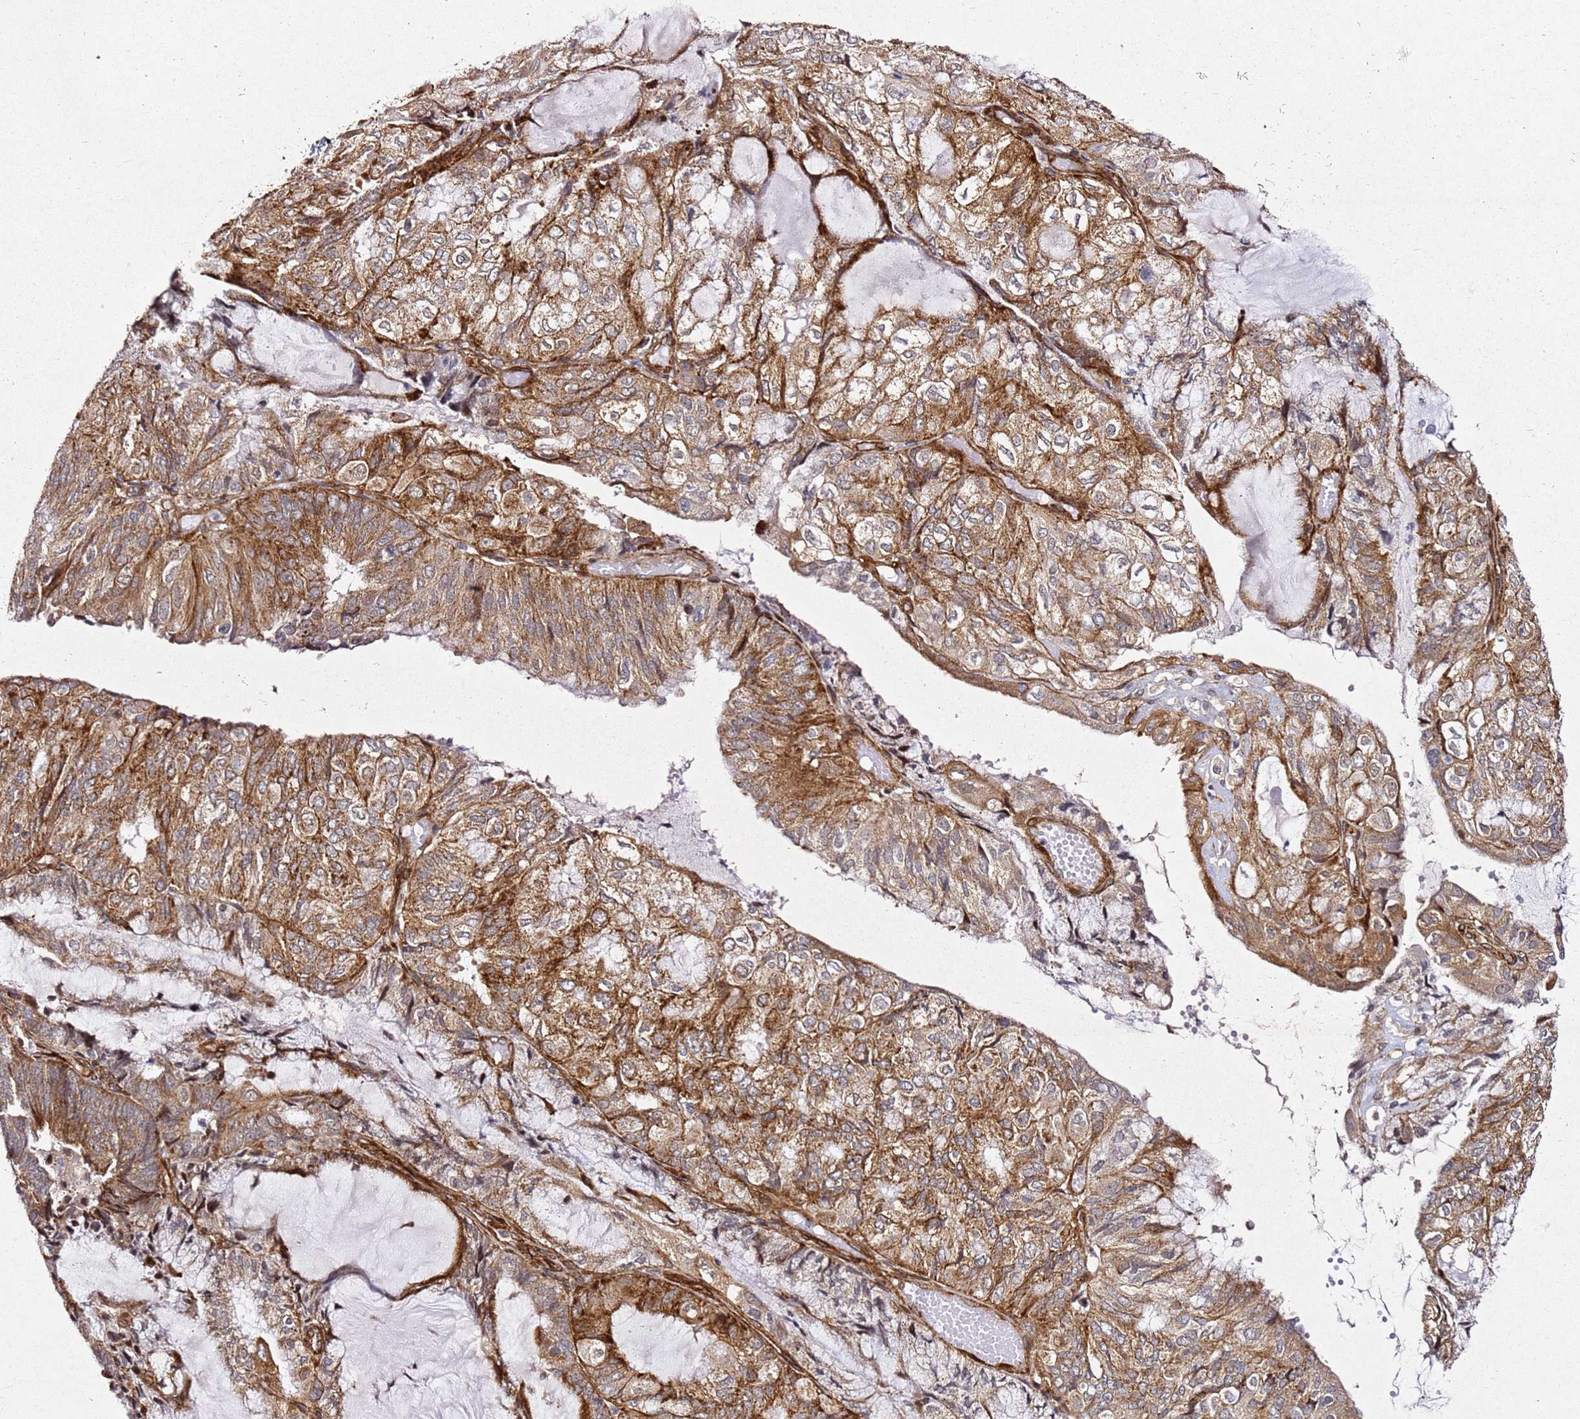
{"staining": {"intensity": "moderate", "quantity": ">75%", "location": "cytoplasmic/membranous"}, "tissue": "endometrial cancer", "cell_type": "Tumor cells", "image_type": "cancer", "snomed": [{"axis": "morphology", "description": "Adenocarcinoma, NOS"}, {"axis": "topography", "description": "Endometrium"}], "caption": "Brown immunohistochemical staining in endometrial cancer displays moderate cytoplasmic/membranous staining in about >75% of tumor cells. (Stains: DAB in brown, nuclei in blue, Microscopy: brightfield microscopy at high magnification).", "gene": "ZNF296", "patient": {"sex": "female", "age": 81}}